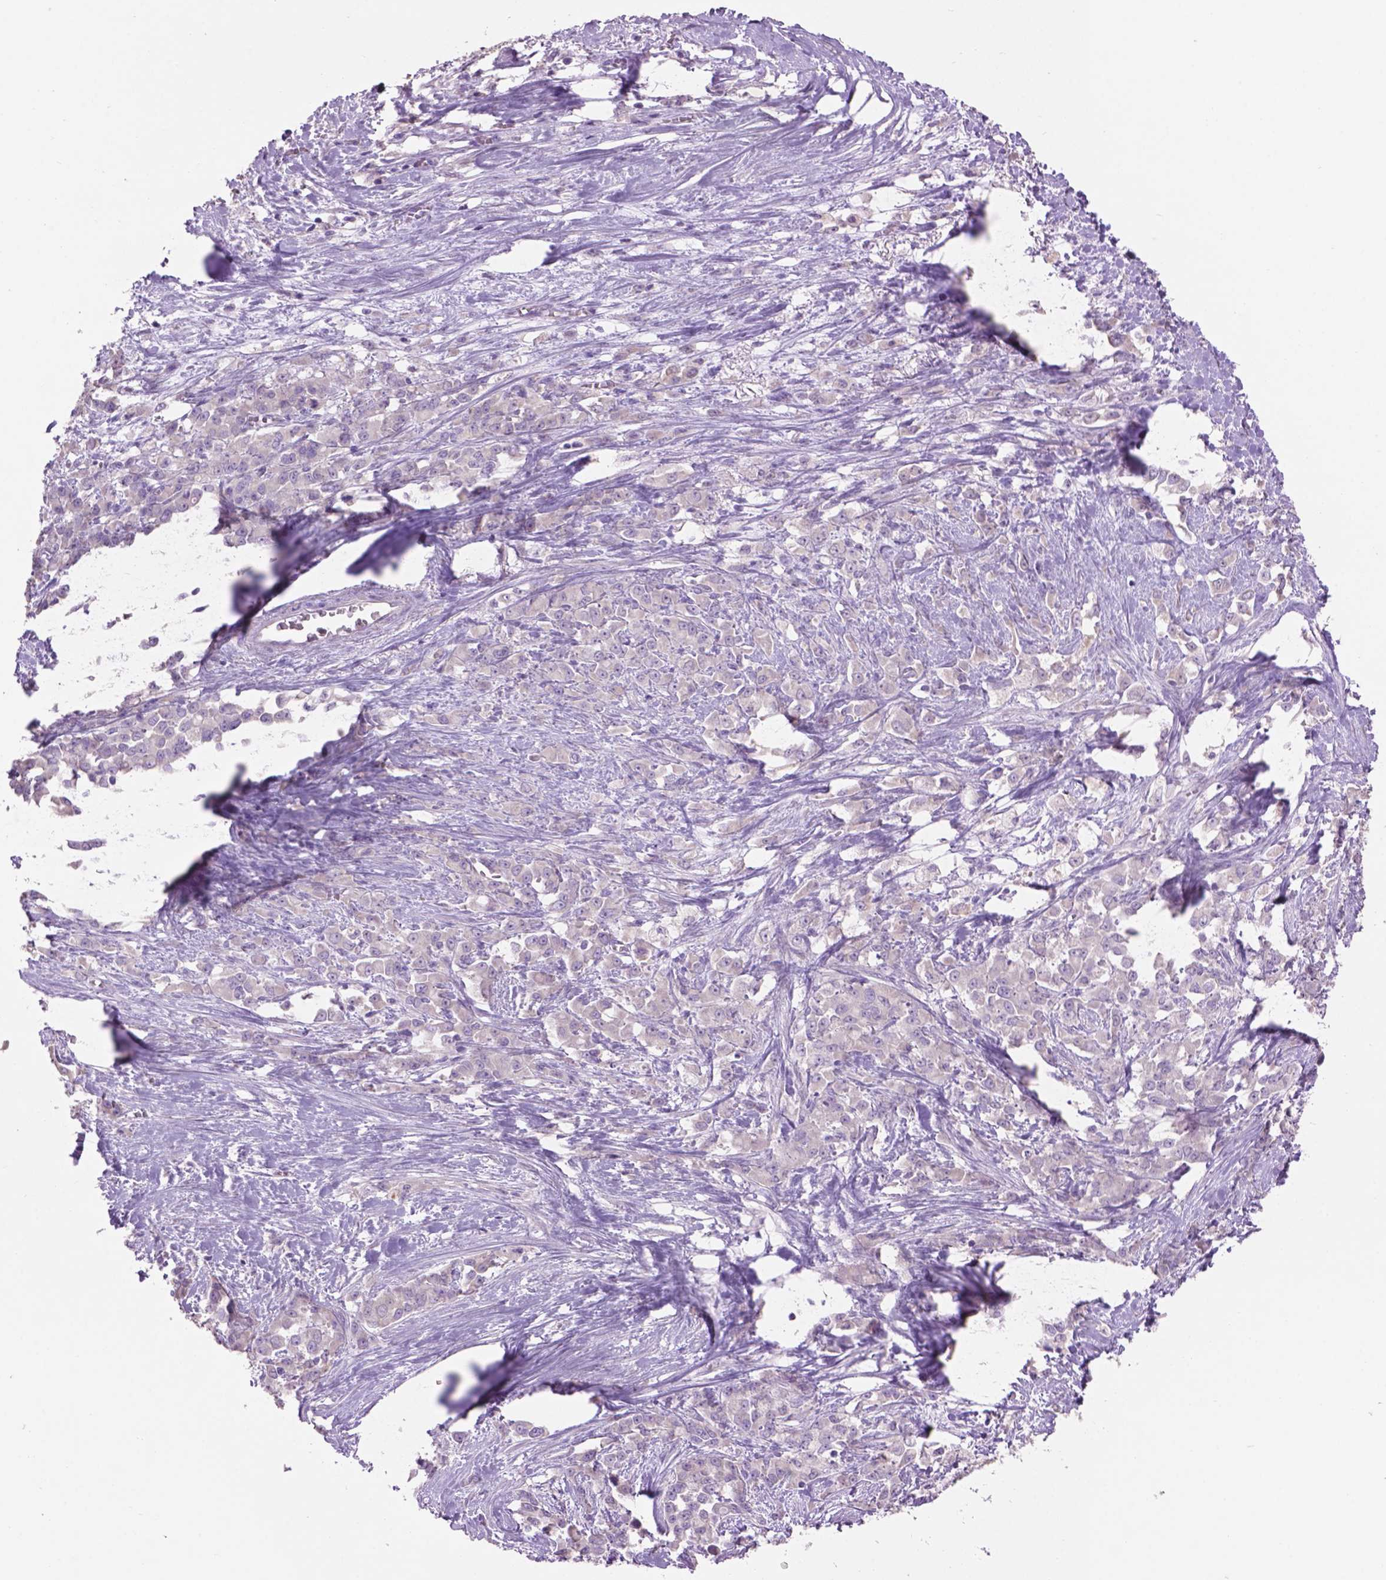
{"staining": {"intensity": "negative", "quantity": "none", "location": "none"}, "tissue": "stomach cancer", "cell_type": "Tumor cells", "image_type": "cancer", "snomed": [{"axis": "morphology", "description": "Adenocarcinoma, NOS"}, {"axis": "topography", "description": "Stomach"}], "caption": "IHC micrograph of neoplastic tissue: stomach cancer (adenocarcinoma) stained with DAB exhibits no significant protein staining in tumor cells.", "gene": "CRYBA4", "patient": {"sex": "female", "age": 76}}